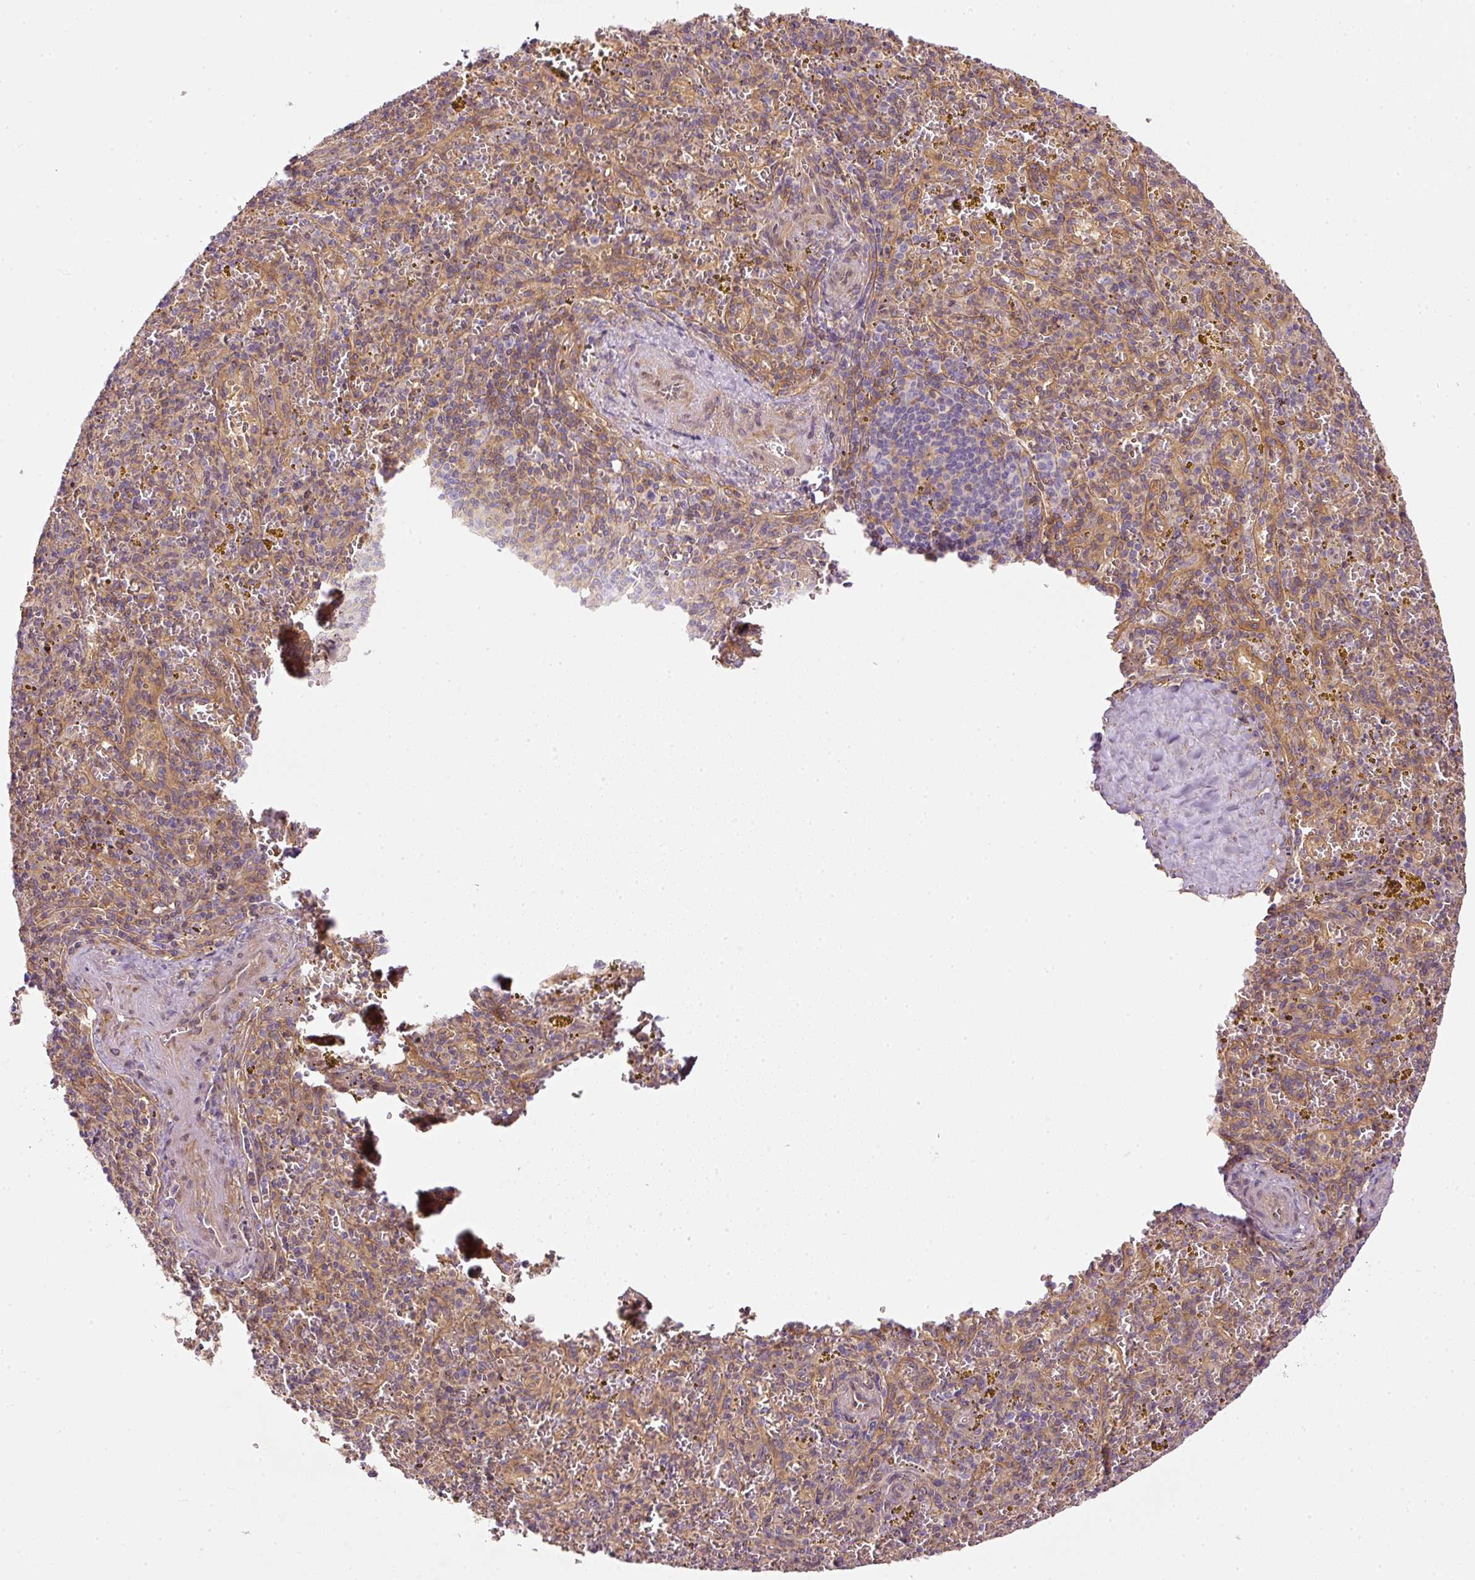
{"staining": {"intensity": "negative", "quantity": "none", "location": "none"}, "tissue": "spleen", "cell_type": "Cells in red pulp", "image_type": "normal", "snomed": [{"axis": "morphology", "description": "Normal tissue, NOS"}, {"axis": "topography", "description": "Spleen"}], "caption": "Cells in red pulp show no significant positivity in unremarkable spleen. (DAB immunohistochemistry with hematoxylin counter stain).", "gene": "TBC1D2B", "patient": {"sex": "male", "age": 57}}